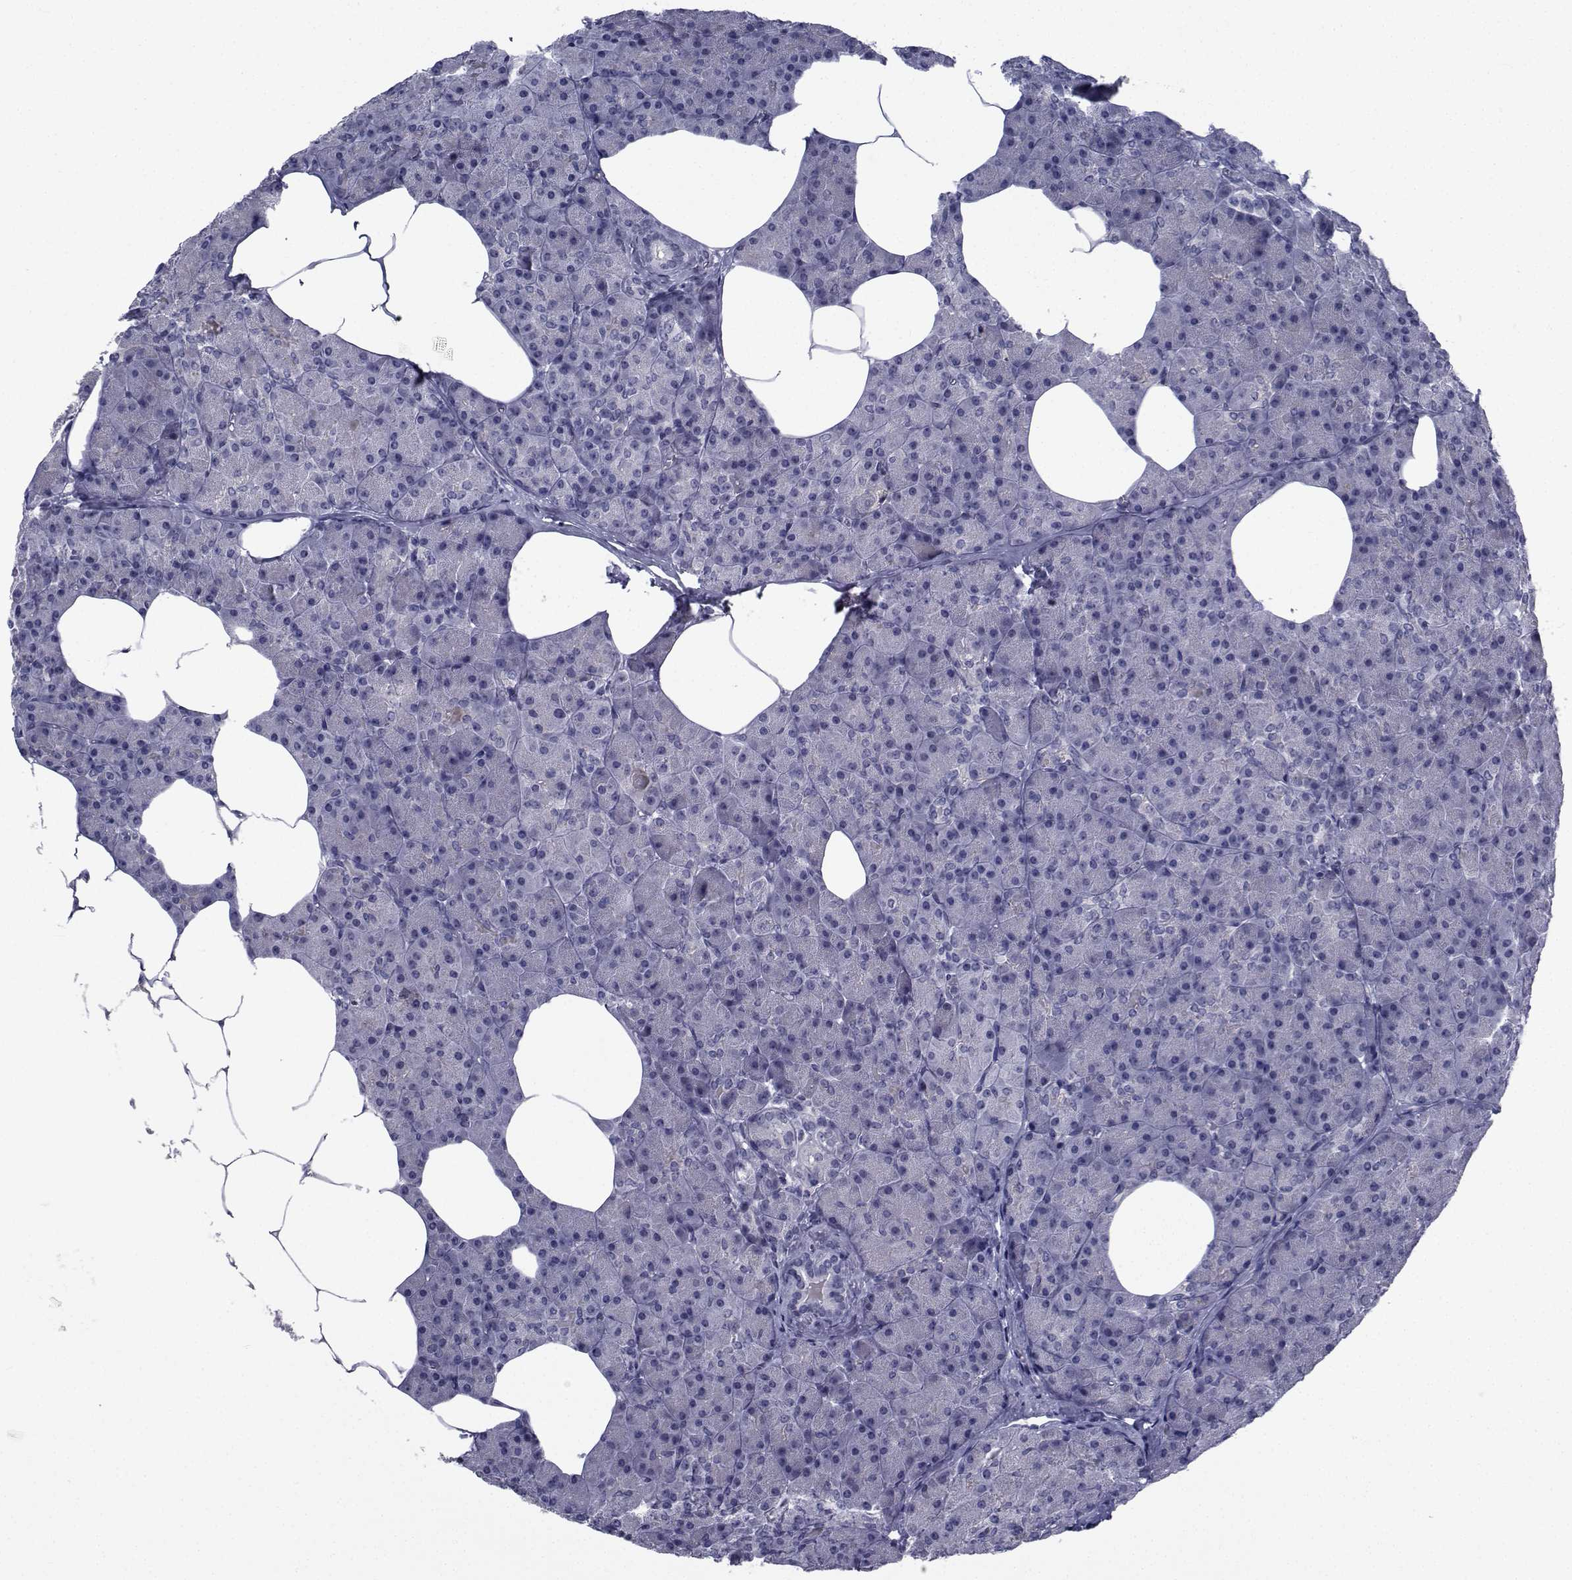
{"staining": {"intensity": "negative", "quantity": "none", "location": "none"}, "tissue": "pancreas", "cell_type": "Exocrine glandular cells", "image_type": "normal", "snomed": [{"axis": "morphology", "description": "Normal tissue, NOS"}, {"axis": "topography", "description": "Pancreas"}], "caption": "DAB immunohistochemical staining of normal pancreas exhibits no significant expression in exocrine glandular cells. Brightfield microscopy of immunohistochemistry stained with DAB (3,3'-diaminobenzidine) (brown) and hematoxylin (blue), captured at high magnification.", "gene": "CHRNA1", "patient": {"sex": "female", "age": 45}}